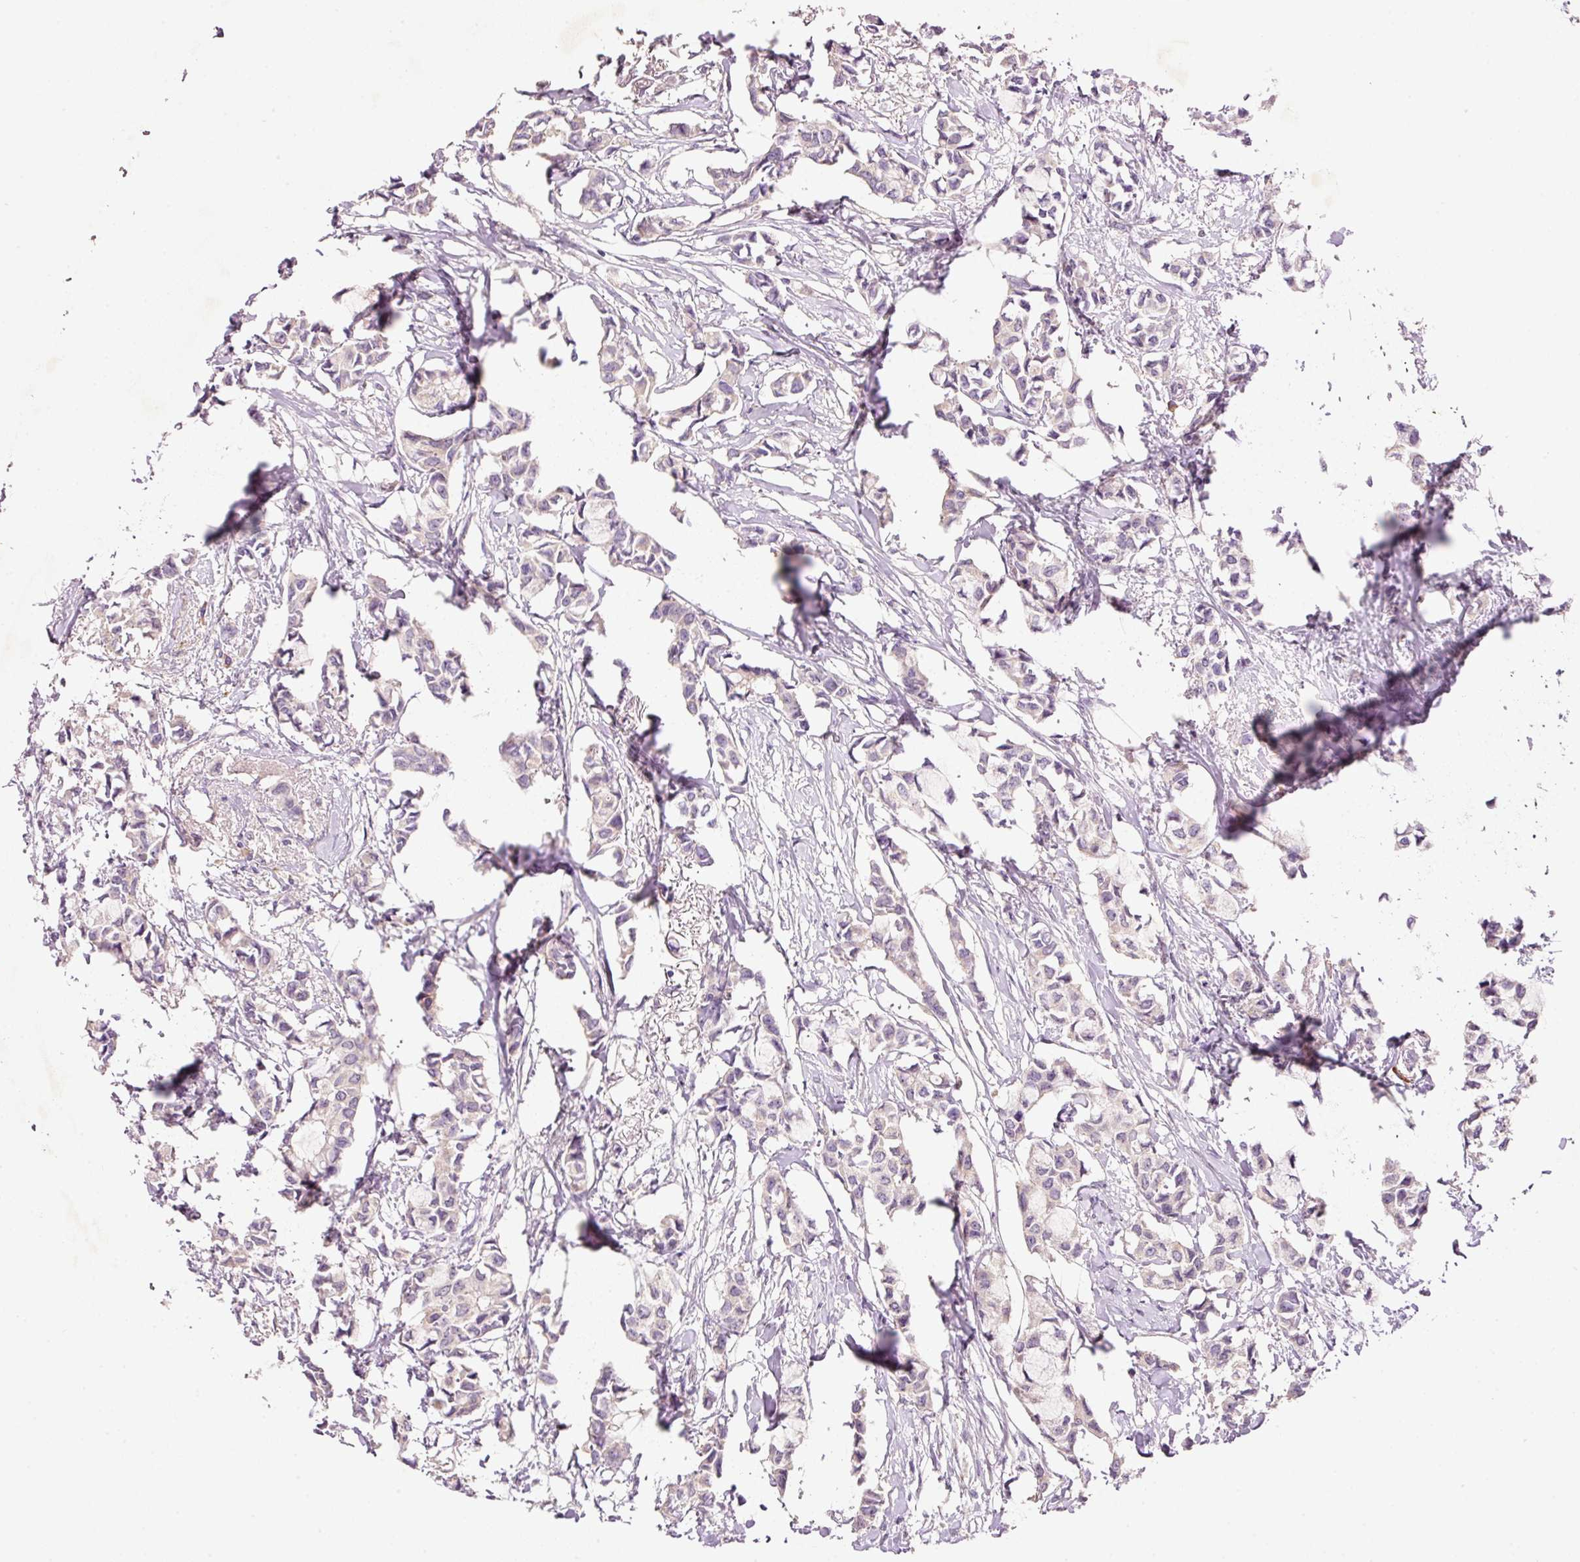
{"staining": {"intensity": "weak", "quantity": "<25%", "location": "cytoplasmic/membranous"}, "tissue": "breast cancer", "cell_type": "Tumor cells", "image_type": "cancer", "snomed": [{"axis": "morphology", "description": "Duct carcinoma"}, {"axis": "topography", "description": "Breast"}], "caption": "The IHC histopathology image has no significant expression in tumor cells of breast infiltrating ductal carcinoma tissue.", "gene": "TENT5C", "patient": {"sex": "female", "age": 73}}